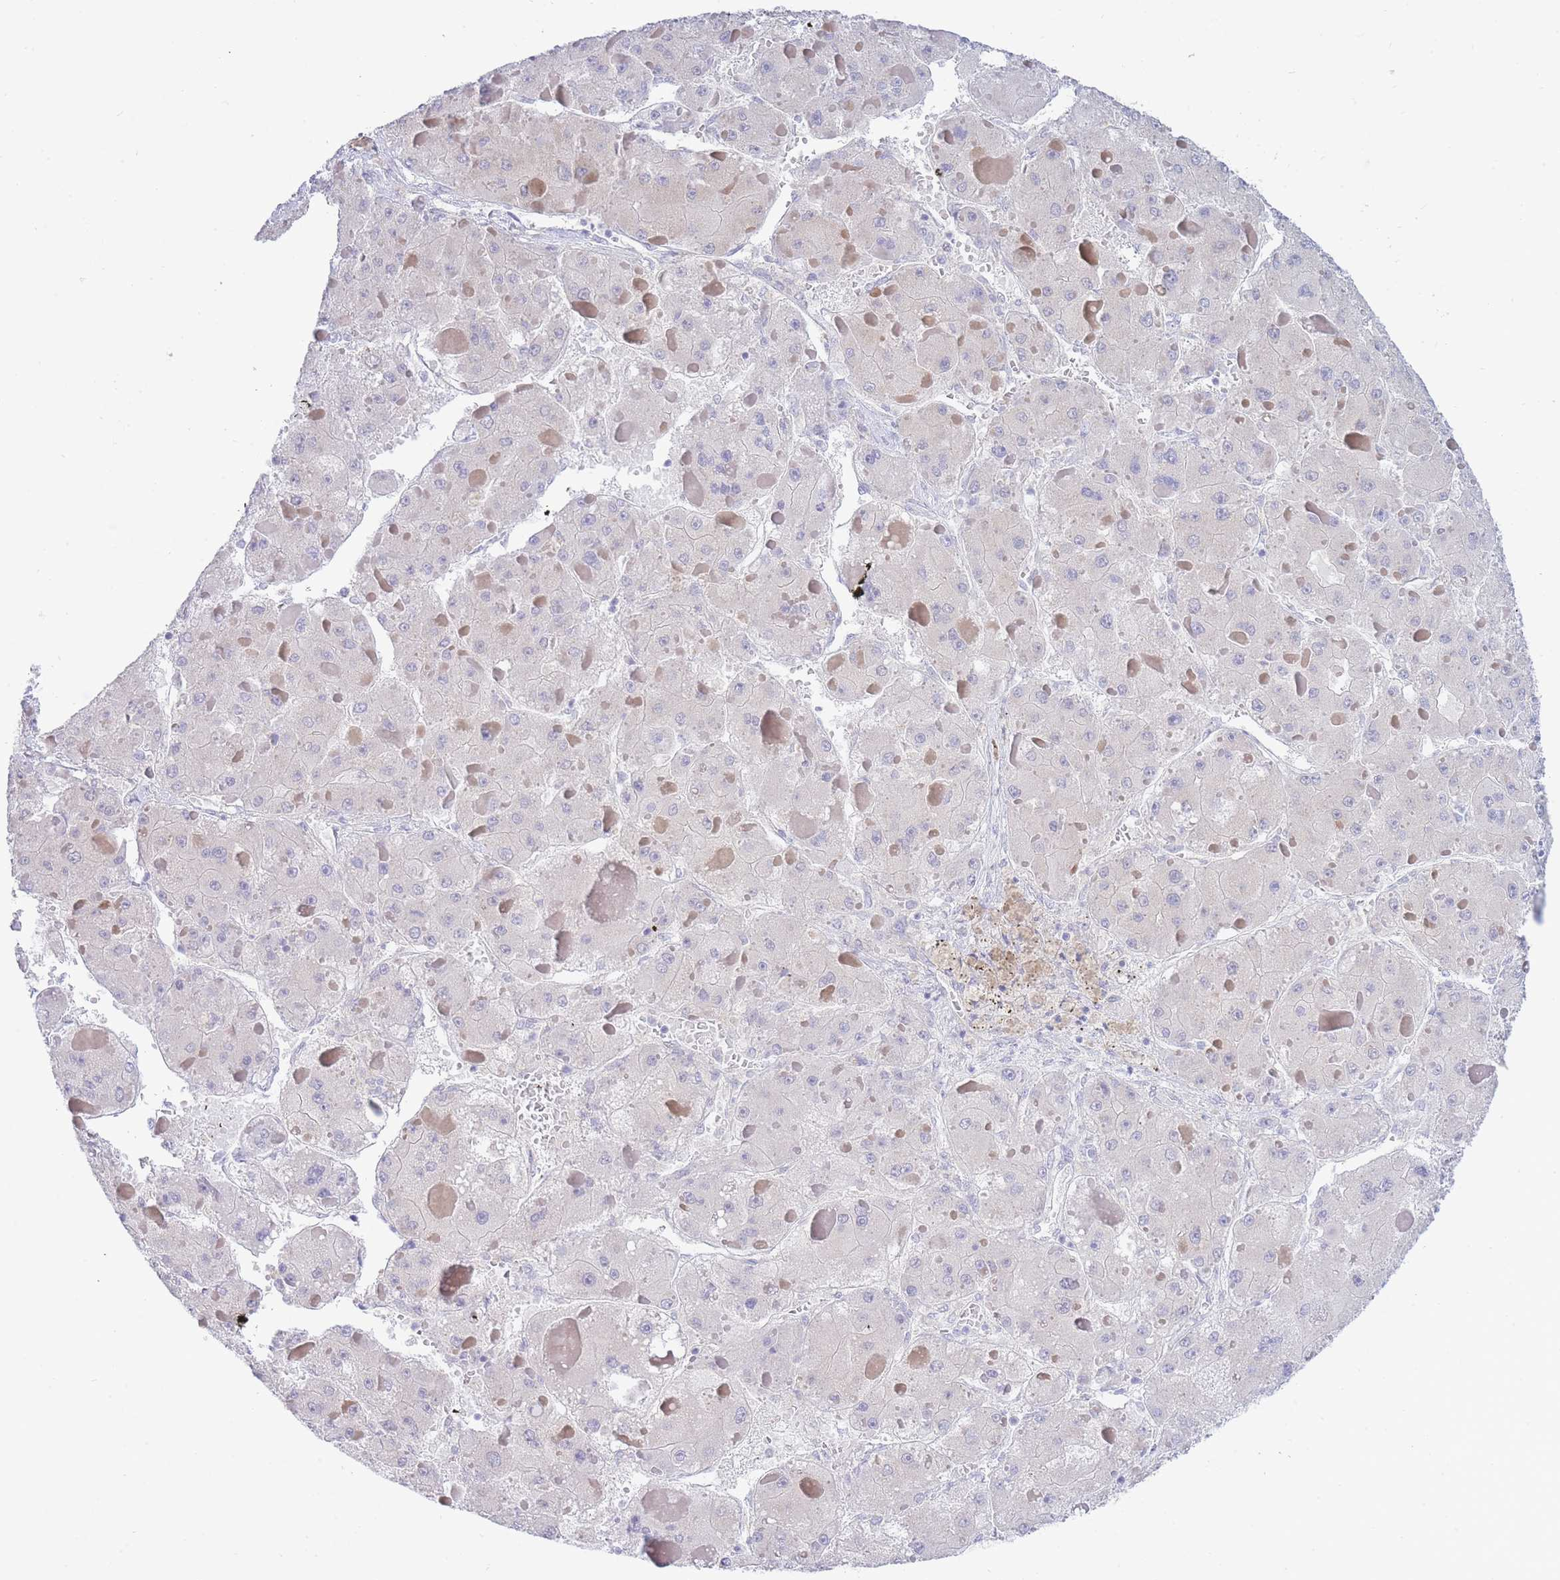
{"staining": {"intensity": "negative", "quantity": "none", "location": "none"}, "tissue": "liver cancer", "cell_type": "Tumor cells", "image_type": "cancer", "snomed": [{"axis": "morphology", "description": "Carcinoma, Hepatocellular, NOS"}, {"axis": "topography", "description": "Liver"}], "caption": "Liver cancer was stained to show a protein in brown. There is no significant positivity in tumor cells. The staining was performed using DAB to visualize the protein expression in brown, while the nuclei were stained in blue with hematoxylin (Magnification: 20x).", "gene": "SUGT1", "patient": {"sex": "female", "age": 73}}